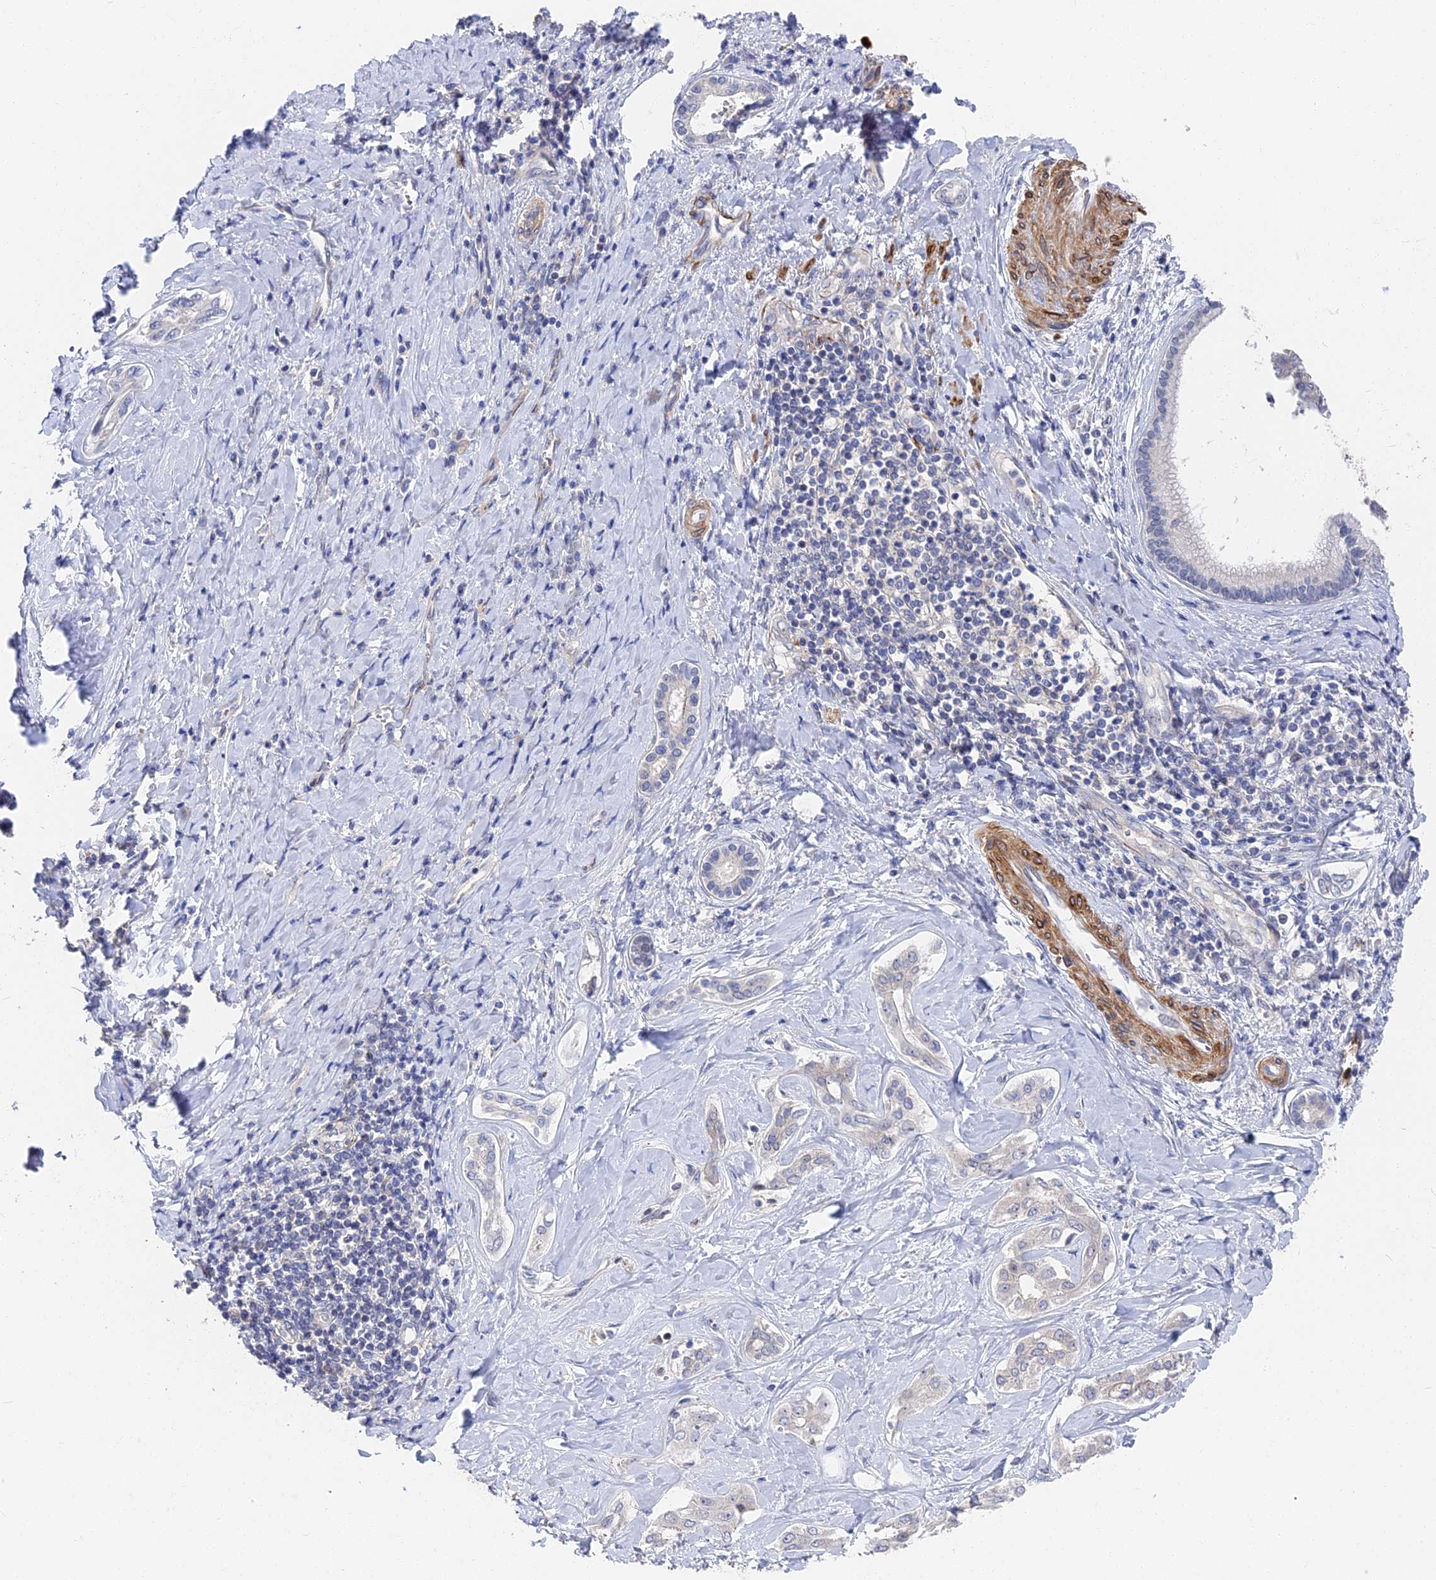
{"staining": {"intensity": "negative", "quantity": "none", "location": "none"}, "tissue": "liver cancer", "cell_type": "Tumor cells", "image_type": "cancer", "snomed": [{"axis": "morphology", "description": "Cholangiocarcinoma"}, {"axis": "topography", "description": "Liver"}], "caption": "Cholangiocarcinoma (liver) was stained to show a protein in brown. There is no significant positivity in tumor cells. (Brightfield microscopy of DAB immunohistochemistry (IHC) at high magnification).", "gene": "CCDC113", "patient": {"sex": "female", "age": 77}}